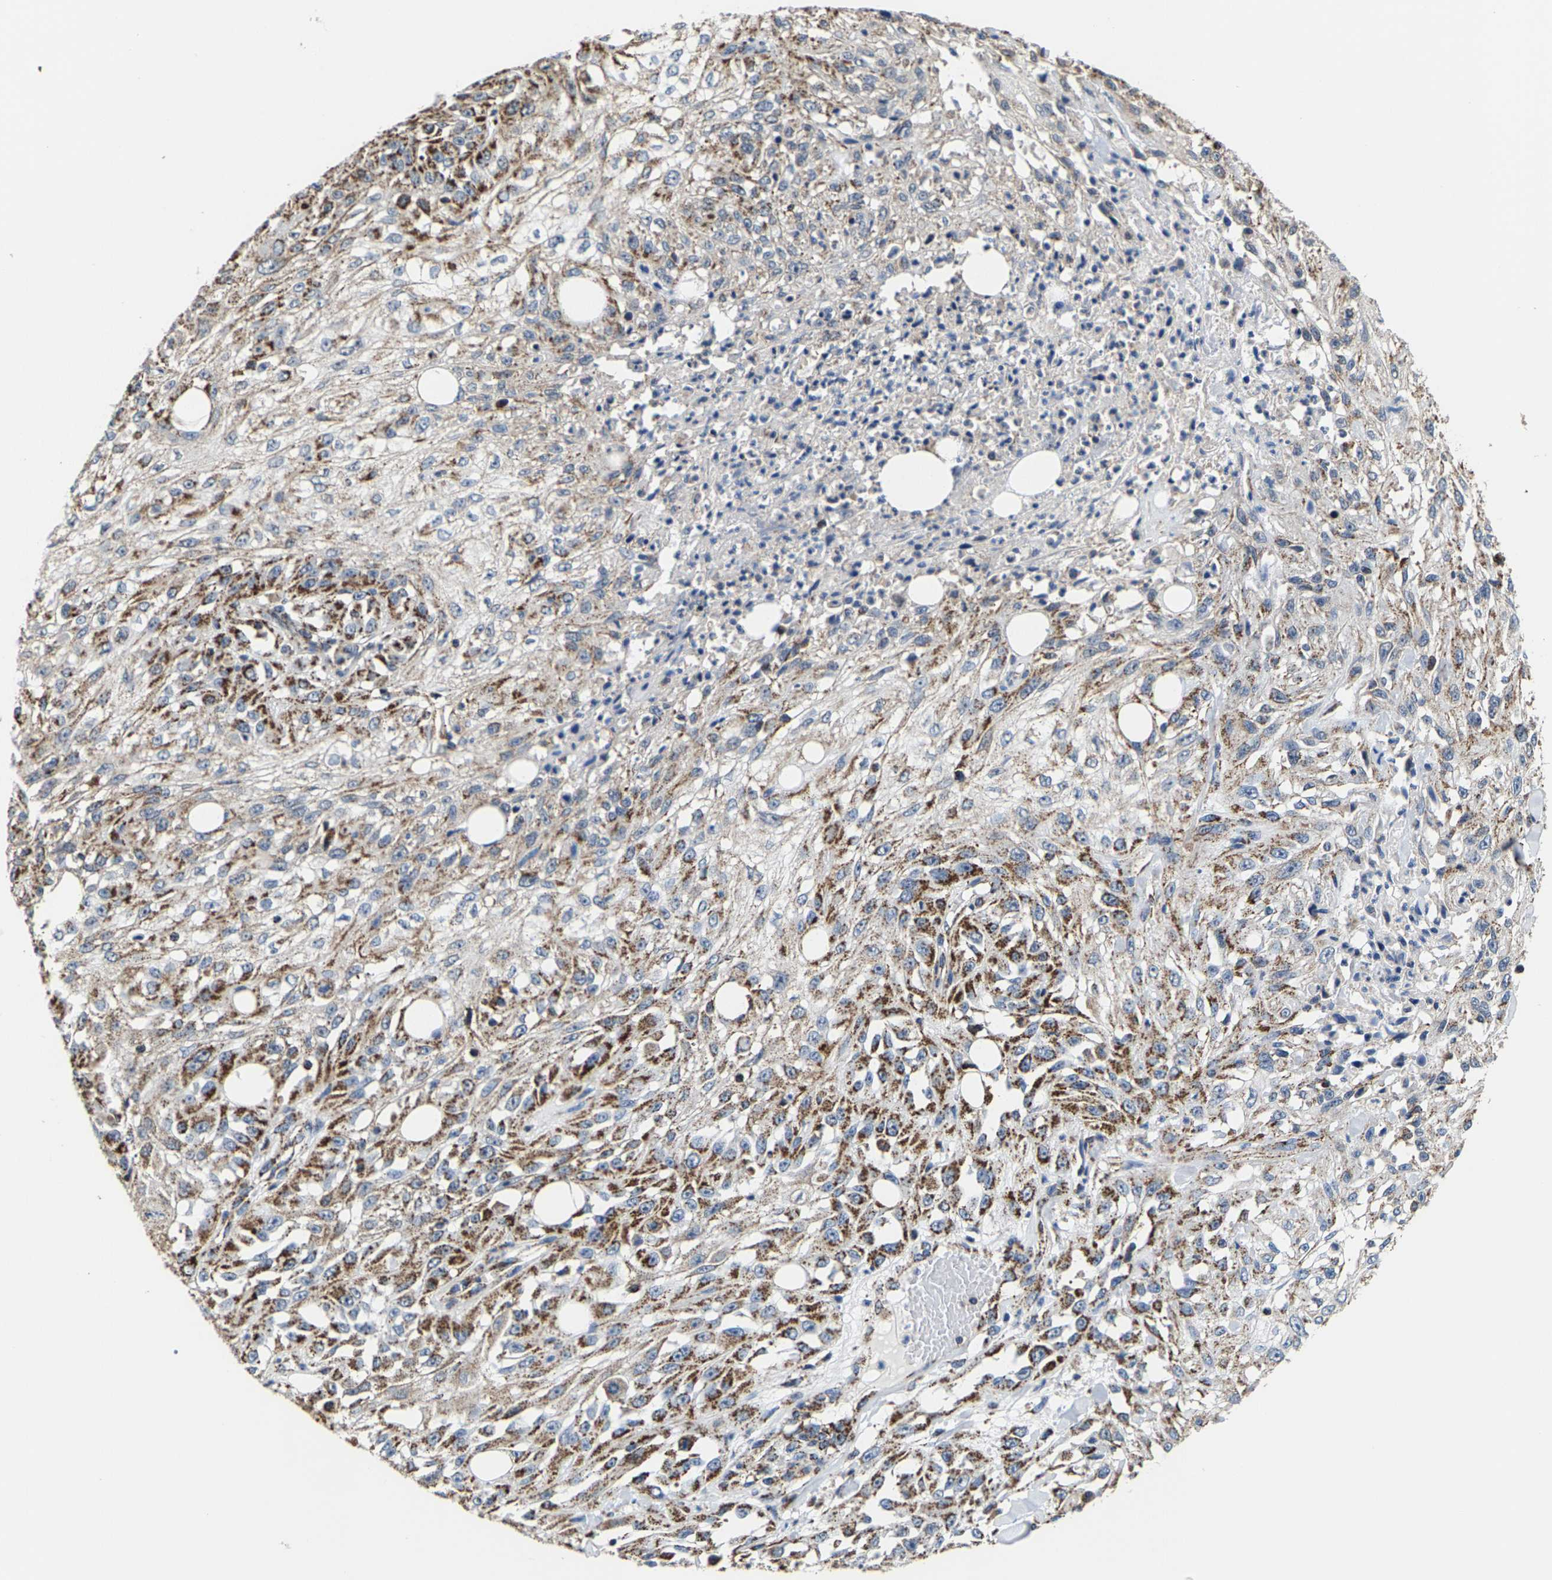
{"staining": {"intensity": "moderate", "quantity": ">75%", "location": "cytoplasmic/membranous"}, "tissue": "skin cancer", "cell_type": "Tumor cells", "image_type": "cancer", "snomed": [{"axis": "morphology", "description": "Squamous cell carcinoma, NOS"}, {"axis": "morphology", "description": "Squamous cell carcinoma, metastatic, NOS"}, {"axis": "topography", "description": "Skin"}, {"axis": "topography", "description": "Lymph node"}], "caption": "Skin squamous cell carcinoma stained with IHC displays moderate cytoplasmic/membranous staining in about >75% of tumor cells.", "gene": "SHMT2", "patient": {"sex": "male", "age": 75}}